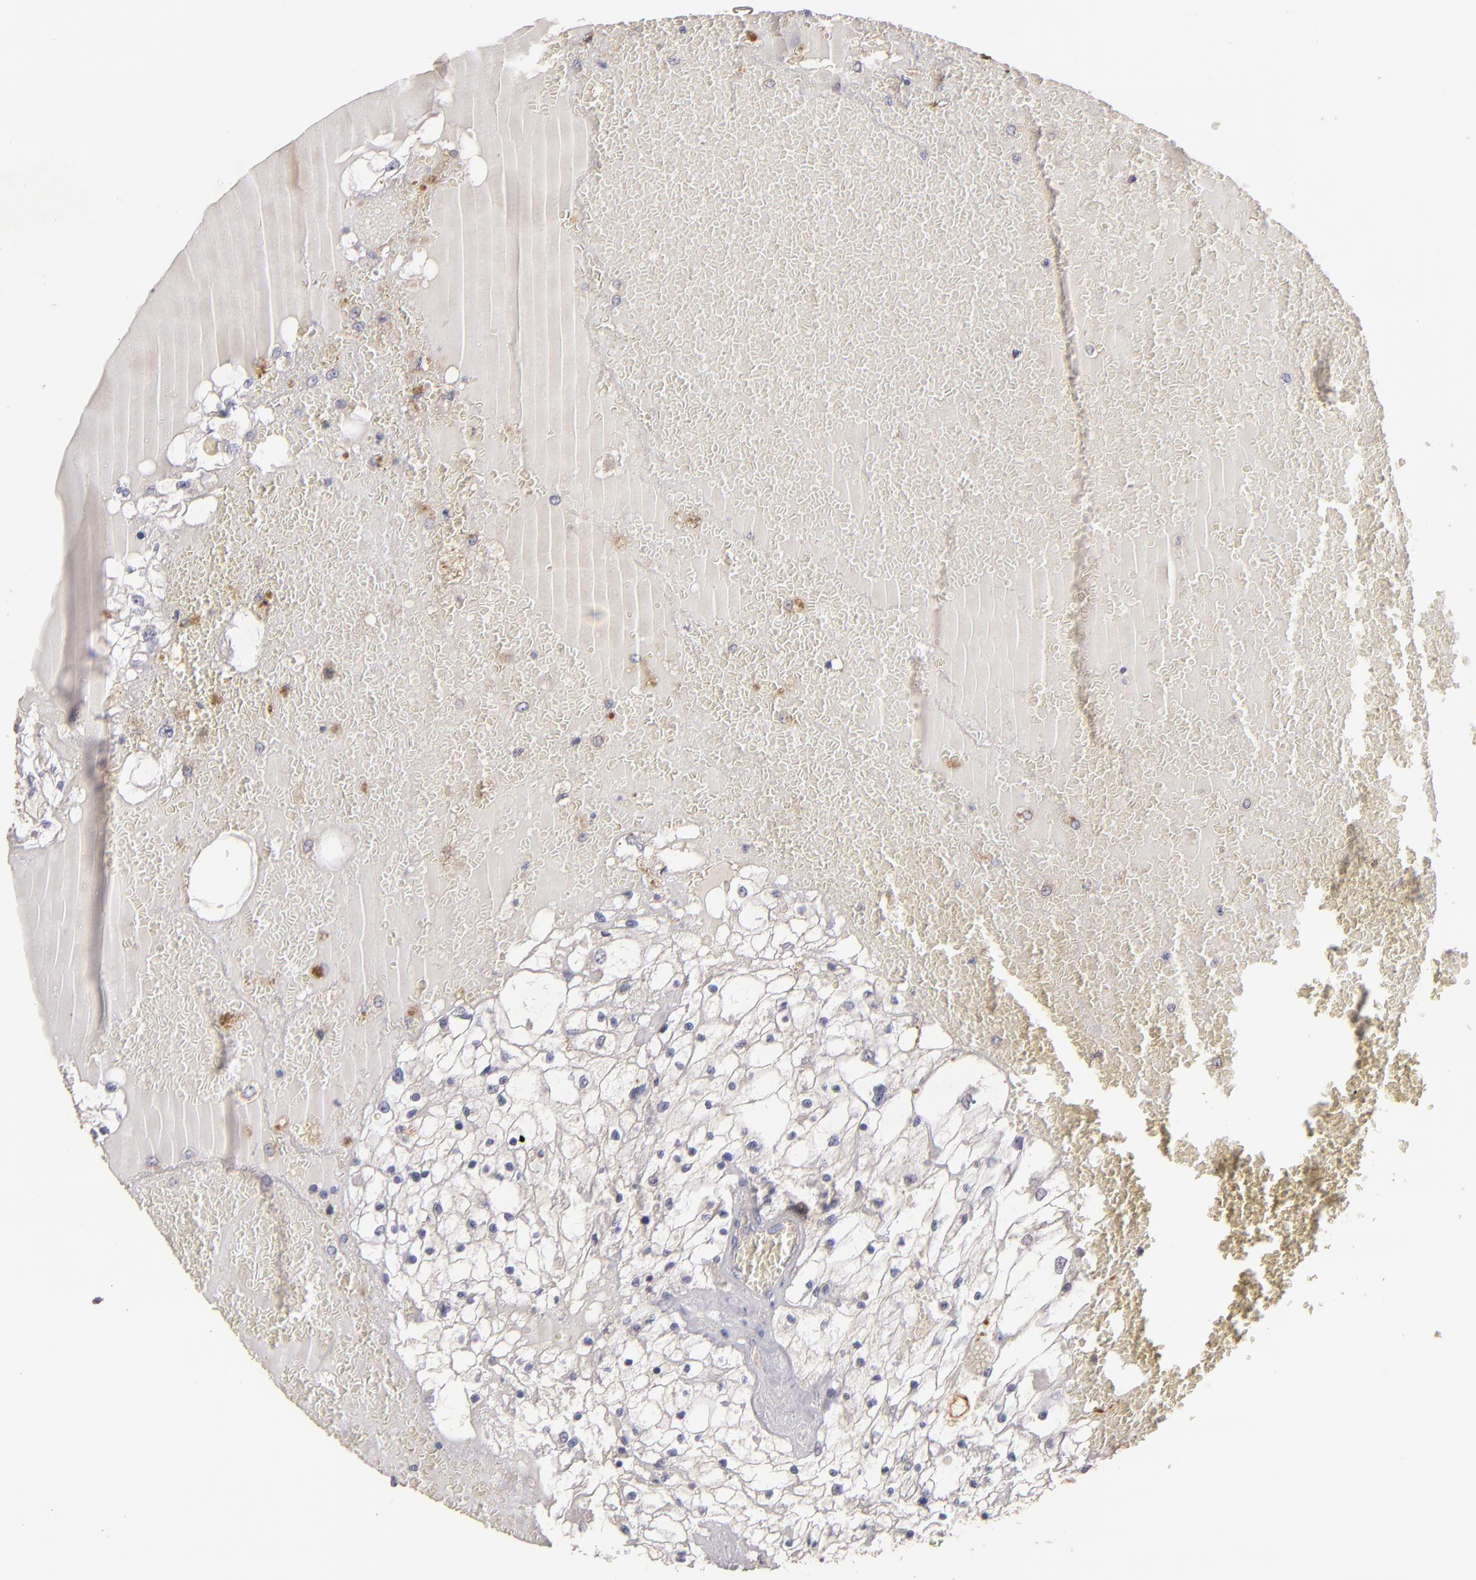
{"staining": {"intensity": "weak", "quantity": "<25%", "location": "cytoplasmic/membranous"}, "tissue": "renal cancer", "cell_type": "Tumor cells", "image_type": "cancer", "snomed": [{"axis": "morphology", "description": "Adenocarcinoma, NOS"}, {"axis": "topography", "description": "Kidney"}], "caption": "Adenocarcinoma (renal) was stained to show a protein in brown. There is no significant positivity in tumor cells.", "gene": "UPF3B", "patient": {"sex": "male", "age": 61}}